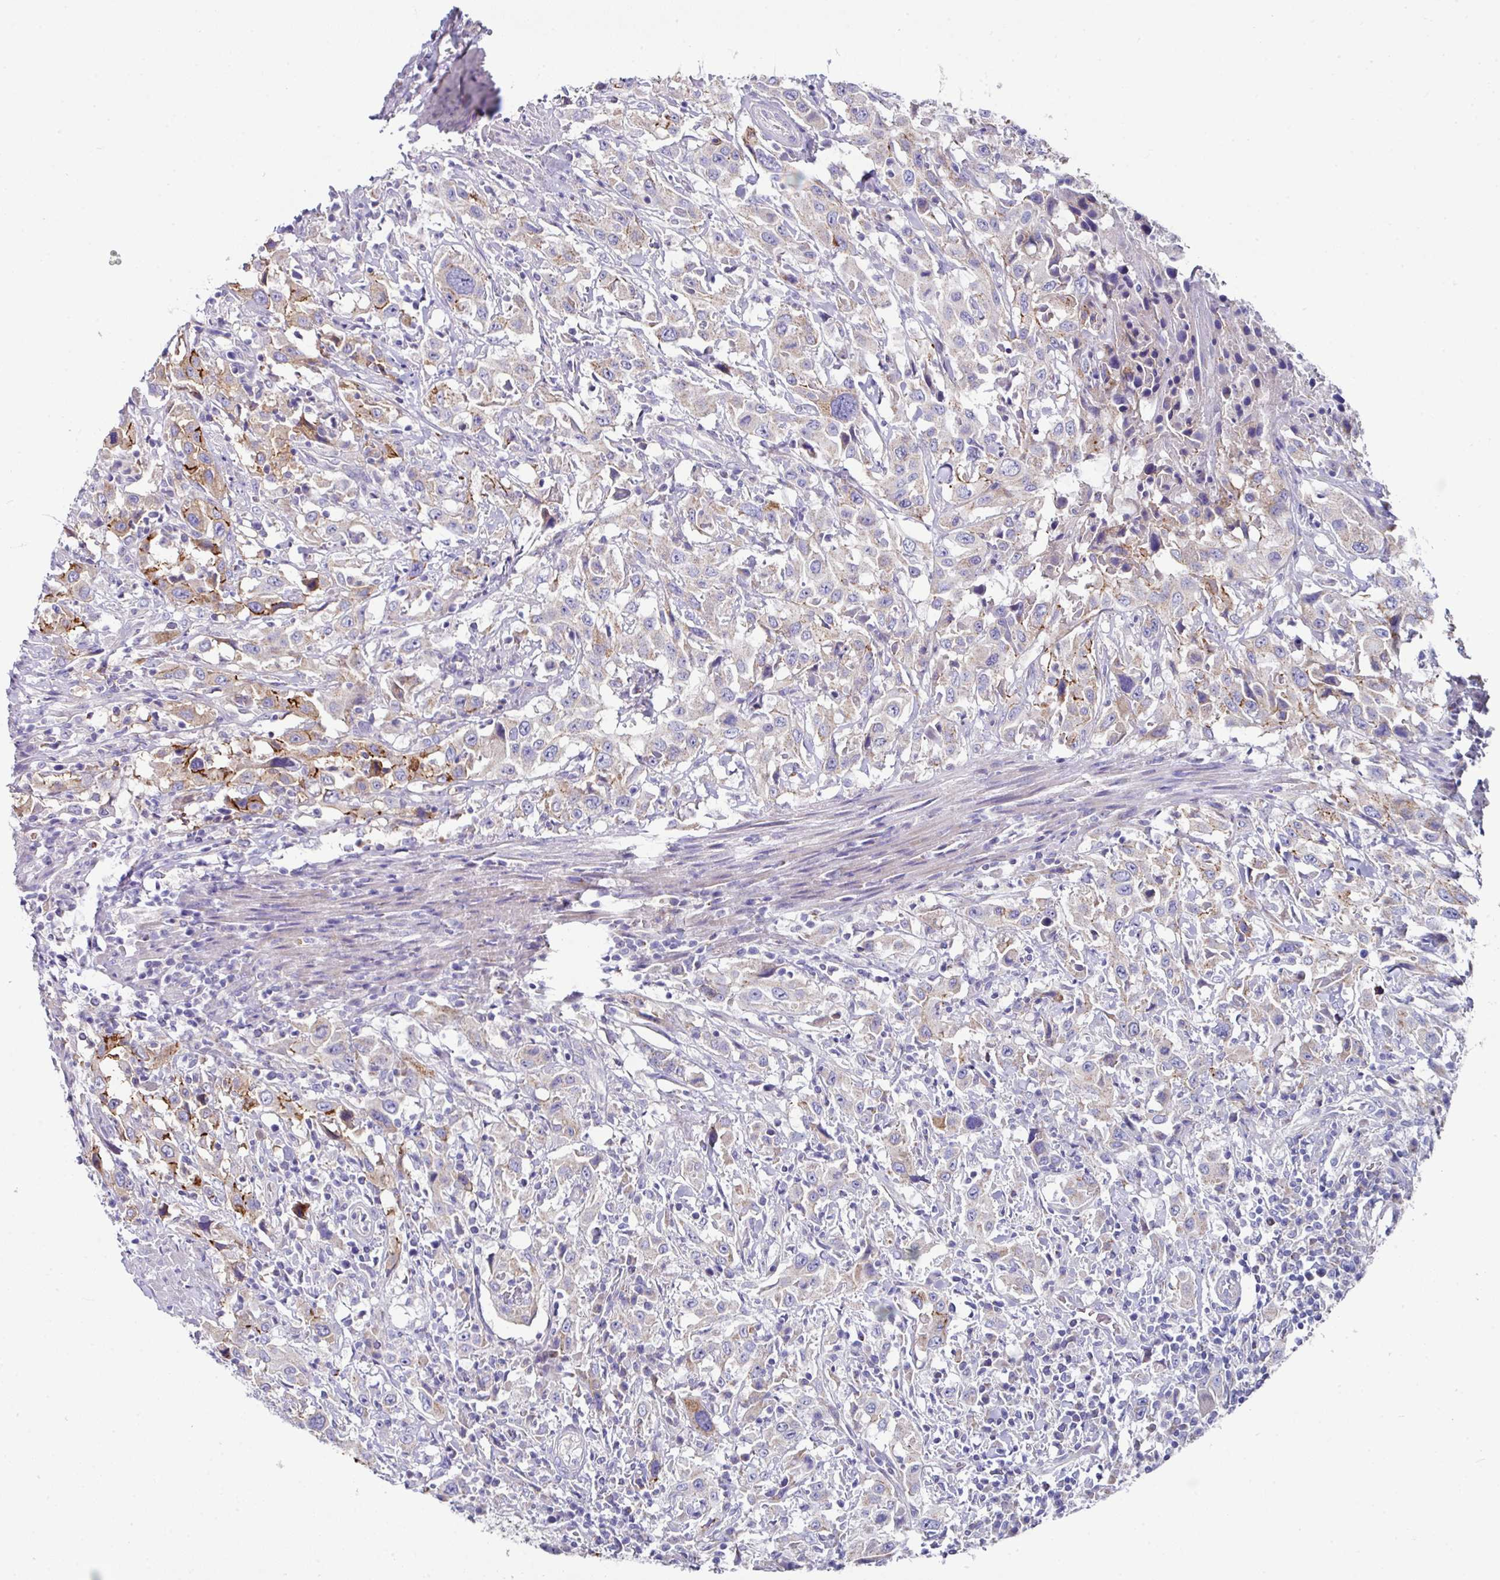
{"staining": {"intensity": "moderate", "quantity": "<25%", "location": "cytoplasmic/membranous"}, "tissue": "urothelial cancer", "cell_type": "Tumor cells", "image_type": "cancer", "snomed": [{"axis": "morphology", "description": "Urothelial carcinoma, High grade"}, {"axis": "topography", "description": "Urinary bladder"}], "caption": "IHC of high-grade urothelial carcinoma demonstrates low levels of moderate cytoplasmic/membranous expression in about <25% of tumor cells. The staining was performed using DAB (3,3'-diaminobenzidine) to visualize the protein expression in brown, while the nuclei were stained in blue with hematoxylin (Magnification: 20x).", "gene": "CLDN1", "patient": {"sex": "male", "age": 61}}